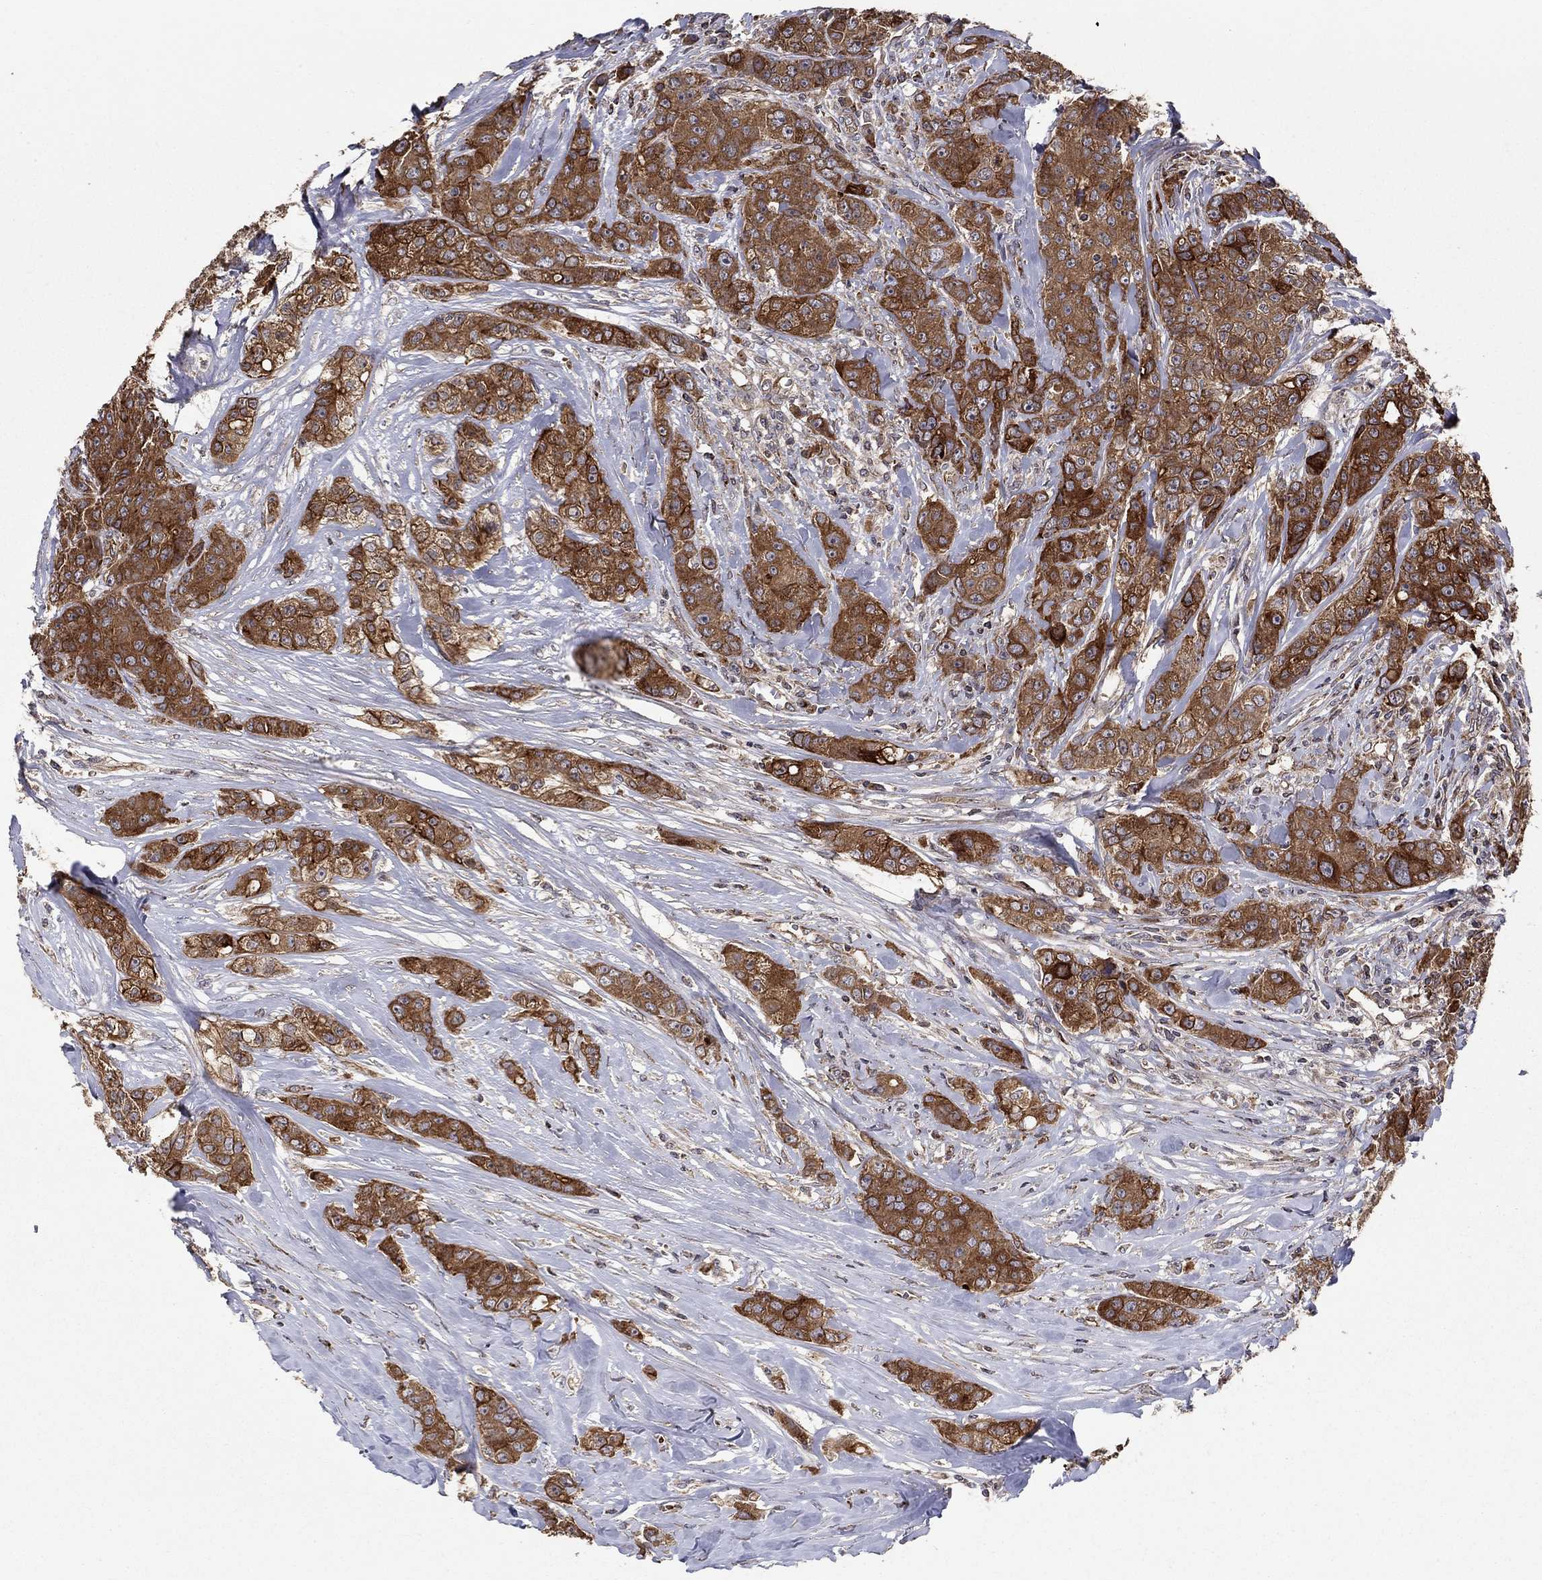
{"staining": {"intensity": "strong", "quantity": "25%-75%", "location": "cytoplasmic/membranous"}, "tissue": "breast cancer", "cell_type": "Tumor cells", "image_type": "cancer", "snomed": [{"axis": "morphology", "description": "Duct carcinoma"}, {"axis": "topography", "description": "Breast"}], "caption": "Protein staining of infiltrating ductal carcinoma (breast) tissue exhibits strong cytoplasmic/membranous positivity in about 25%-75% of tumor cells. (DAB (3,3'-diaminobenzidine) IHC, brown staining for protein, blue staining for nuclei).", "gene": "BMERB1", "patient": {"sex": "female", "age": 43}}